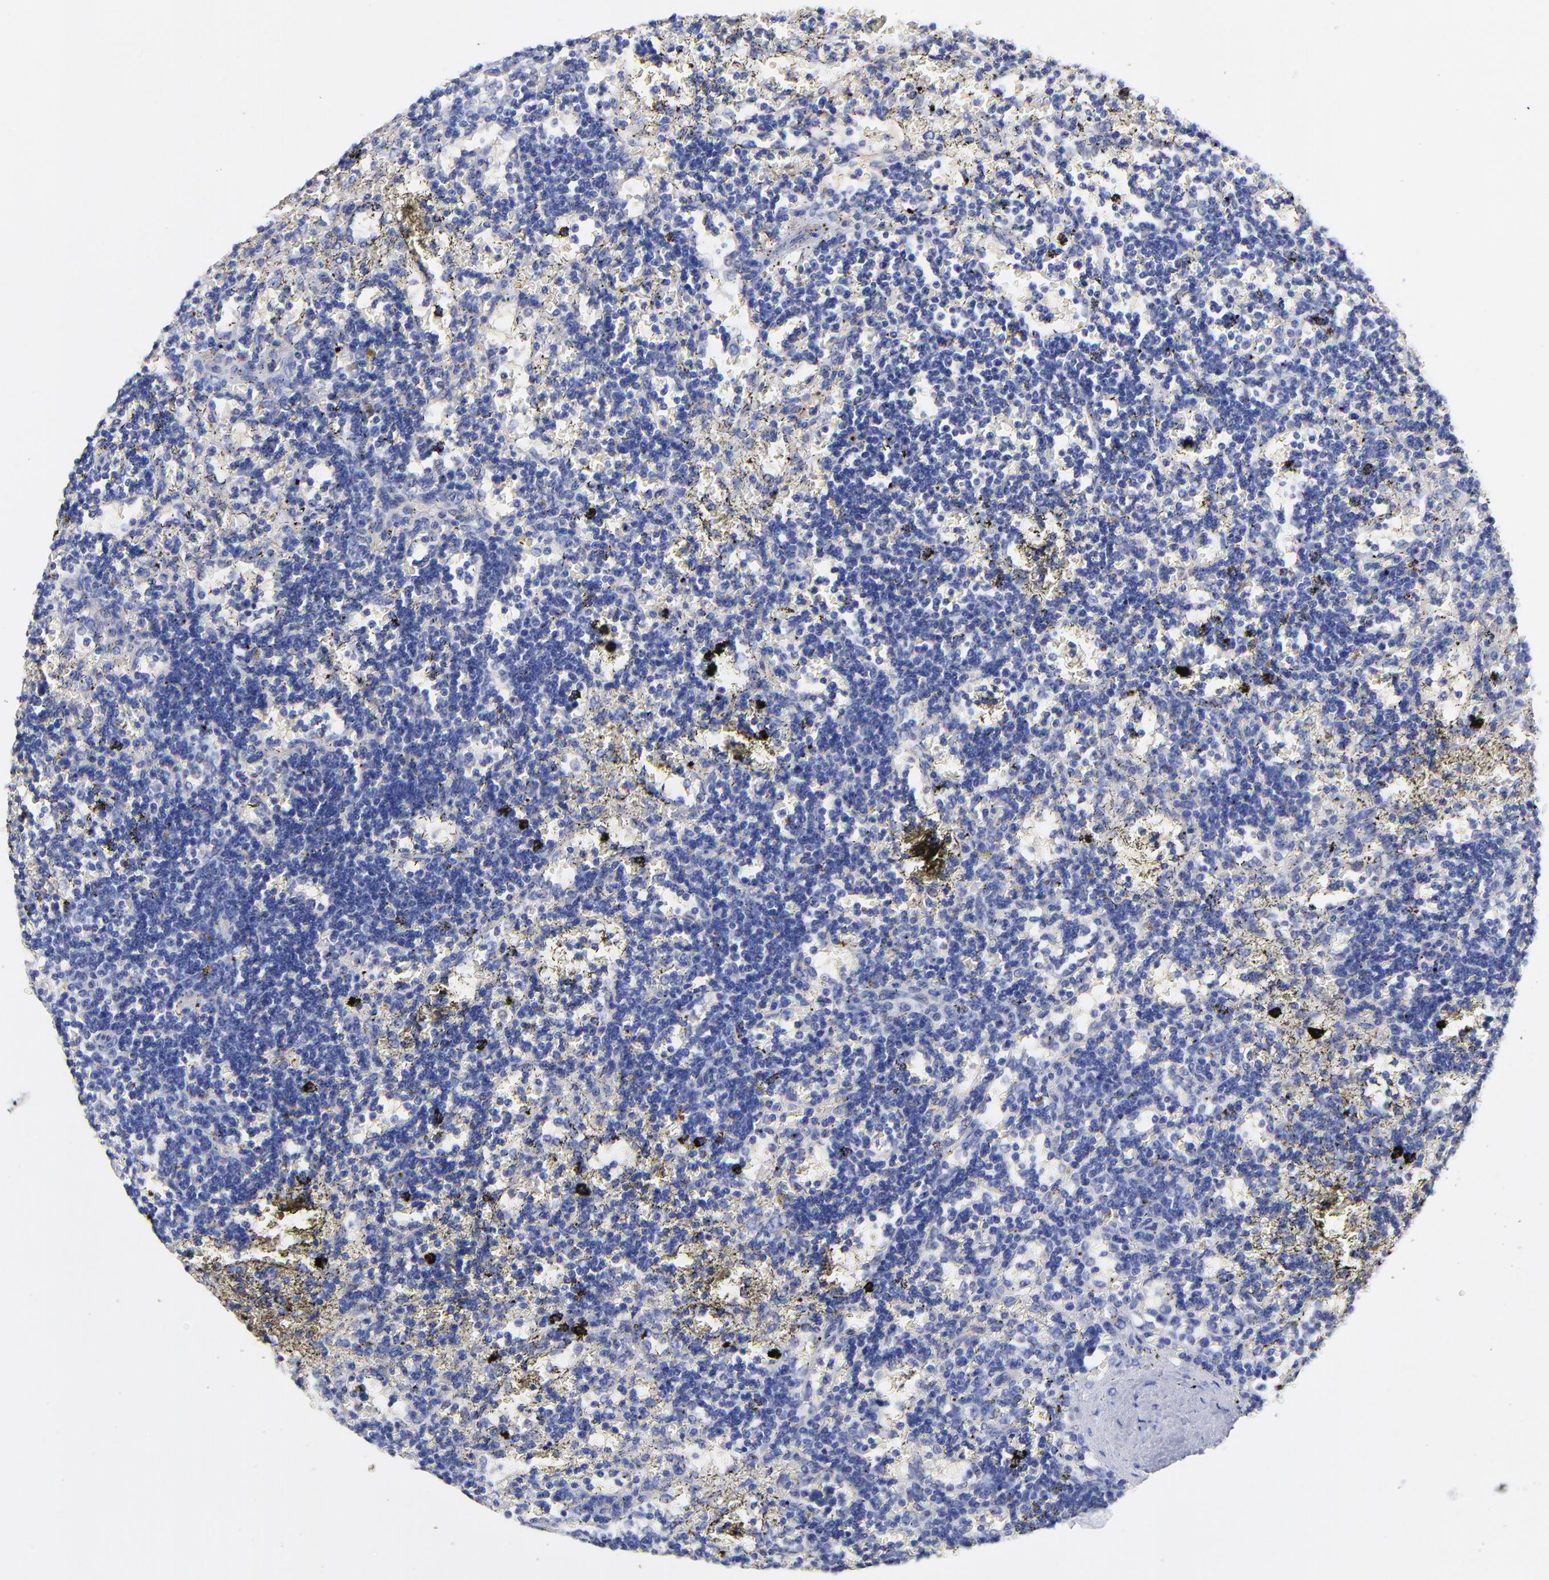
{"staining": {"intensity": "negative", "quantity": "none", "location": "none"}, "tissue": "lymphoma", "cell_type": "Tumor cells", "image_type": "cancer", "snomed": [{"axis": "morphology", "description": "Malignant lymphoma, non-Hodgkin's type, Low grade"}, {"axis": "topography", "description": "Spleen"}], "caption": "Immunohistochemical staining of human malignant lymphoma, non-Hodgkin's type (low-grade) demonstrates no significant positivity in tumor cells.", "gene": "SLC44A2", "patient": {"sex": "male", "age": 60}}